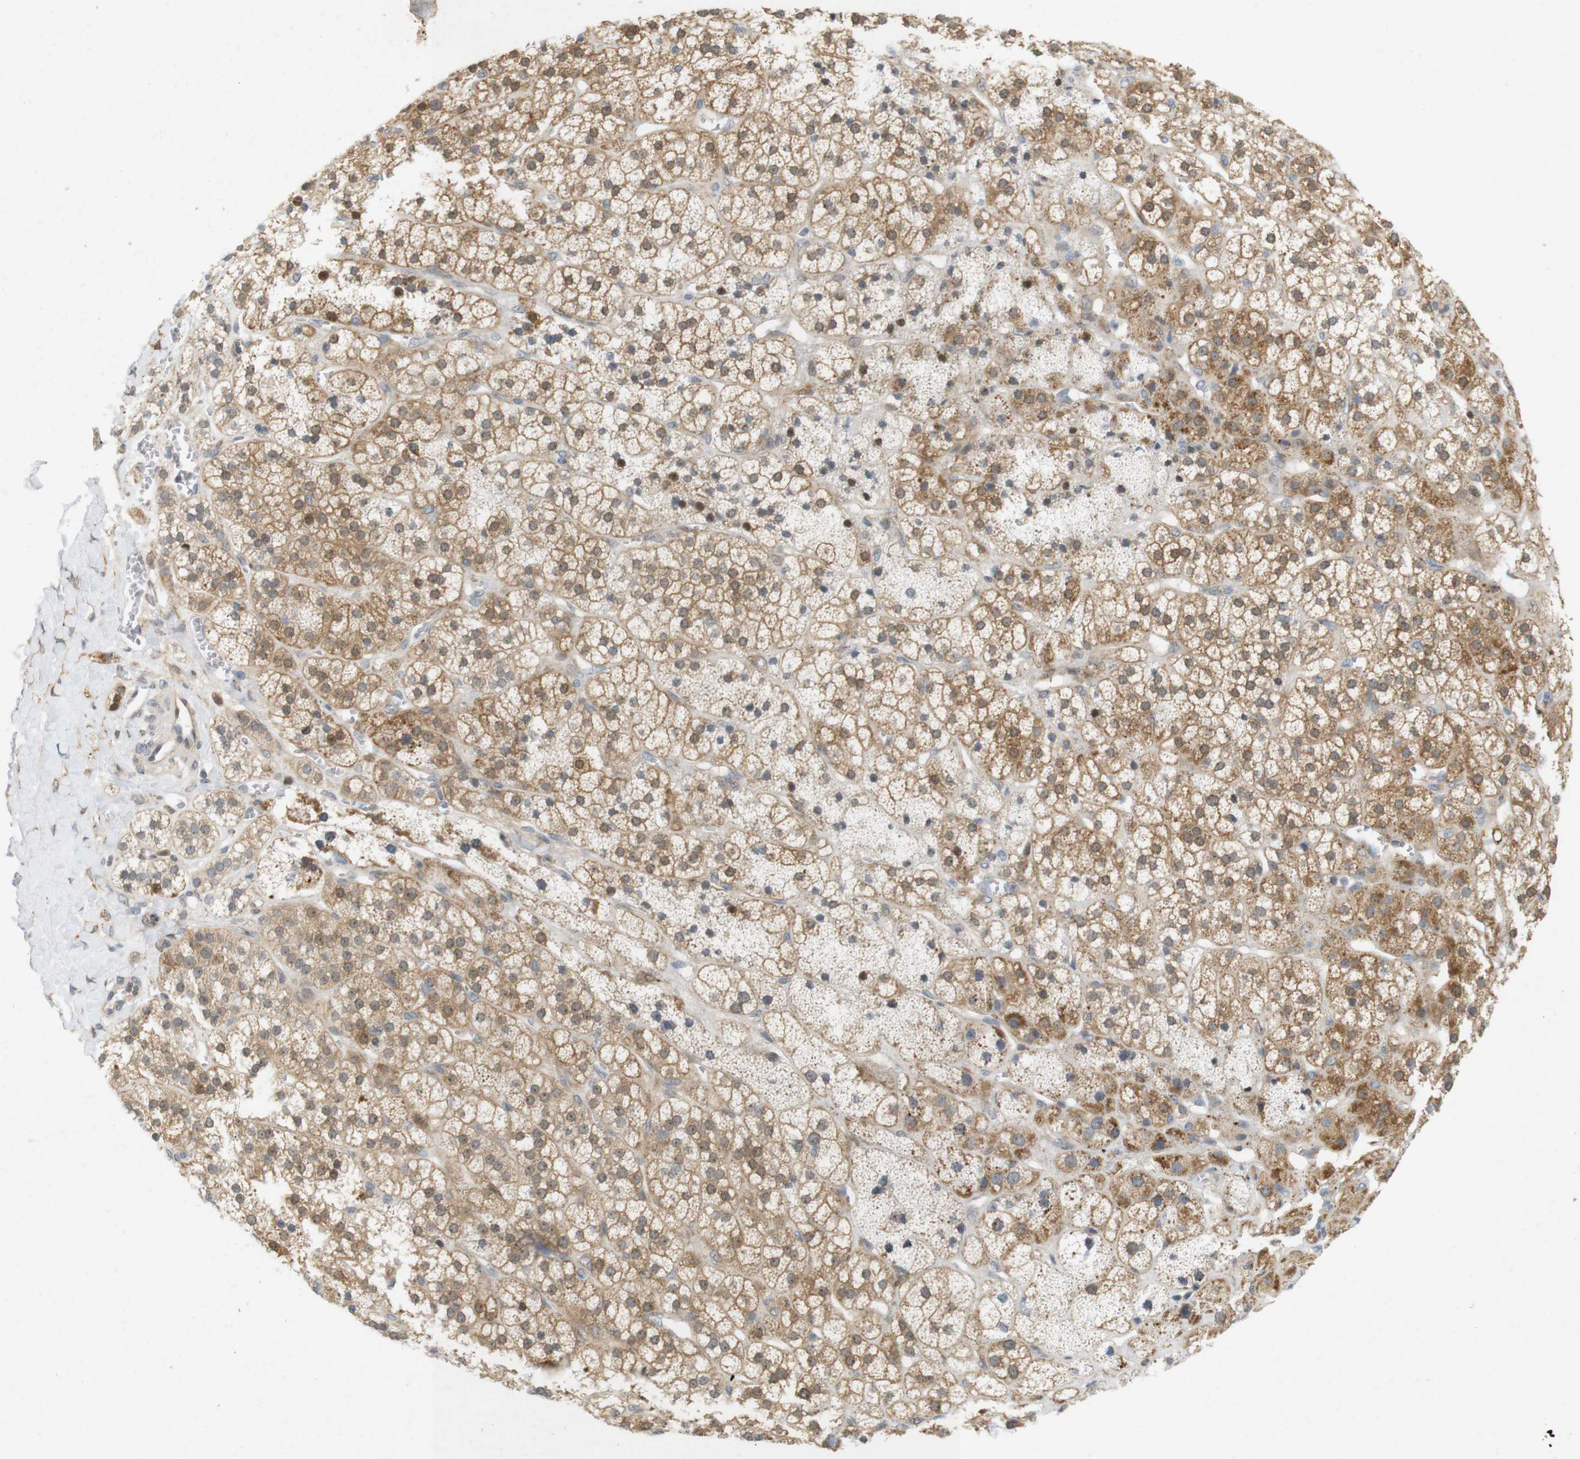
{"staining": {"intensity": "moderate", "quantity": ">75%", "location": "cytoplasmic/membranous,nuclear"}, "tissue": "adrenal gland", "cell_type": "Glandular cells", "image_type": "normal", "snomed": [{"axis": "morphology", "description": "Normal tissue, NOS"}, {"axis": "topography", "description": "Adrenal gland"}], "caption": "Adrenal gland stained for a protein shows moderate cytoplasmic/membranous,nuclear positivity in glandular cells.", "gene": "PPP1R14A", "patient": {"sex": "male", "age": 56}}